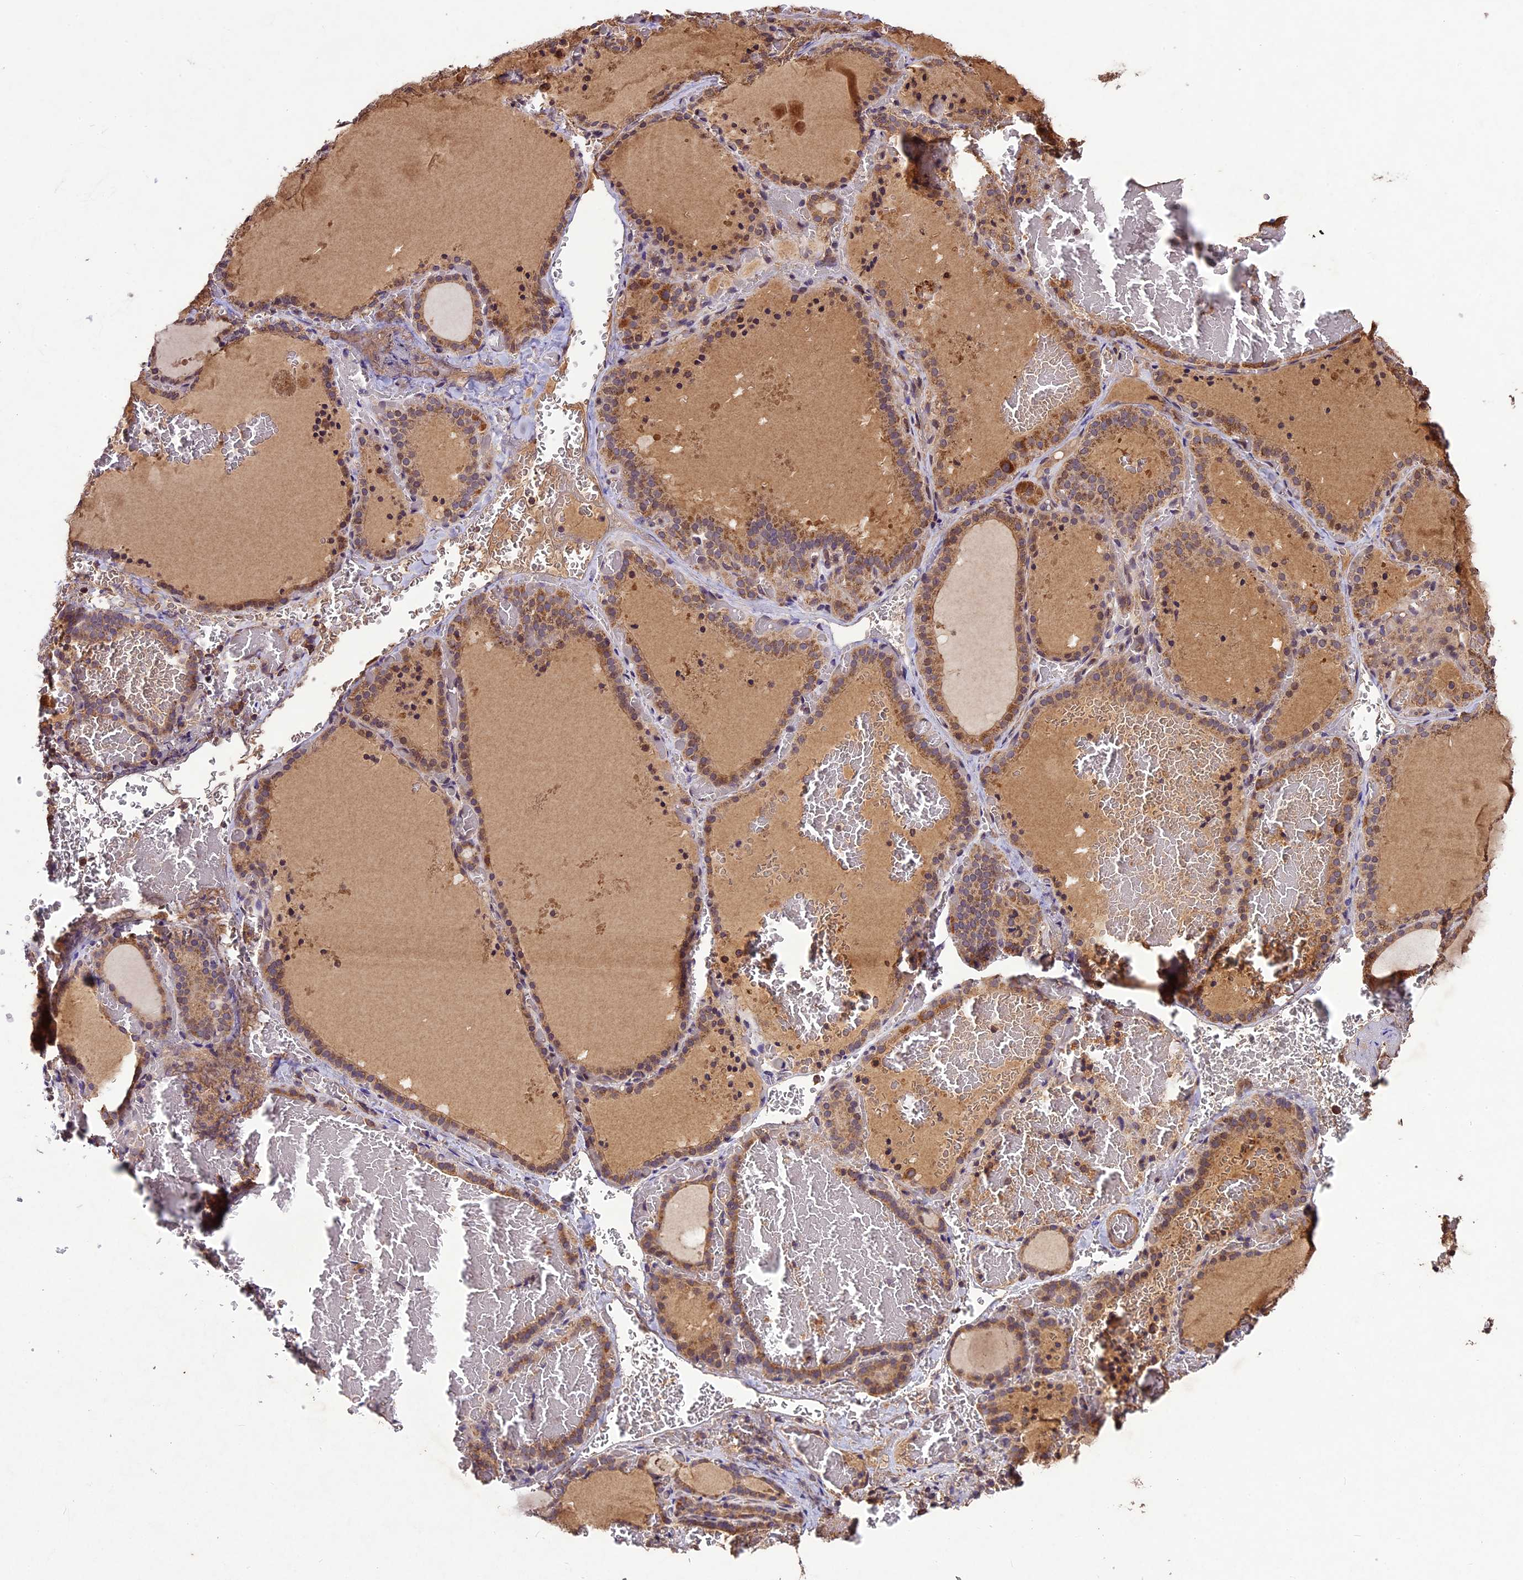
{"staining": {"intensity": "moderate", "quantity": ">75%", "location": "cytoplasmic/membranous"}, "tissue": "thyroid gland", "cell_type": "Glandular cells", "image_type": "normal", "snomed": [{"axis": "morphology", "description": "Normal tissue, NOS"}, {"axis": "topography", "description": "Thyroid gland"}], "caption": "Immunohistochemical staining of benign thyroid gland reveals >75% levels of moderate cytoplasmic/membranous protein staining in approximately >75% of glandular cells. Immunohistochemistry stains the protein in brown and the nuclei are stained blue.", "gene": "CRLF1", "patient": {"sex": "female", "age": 39}}